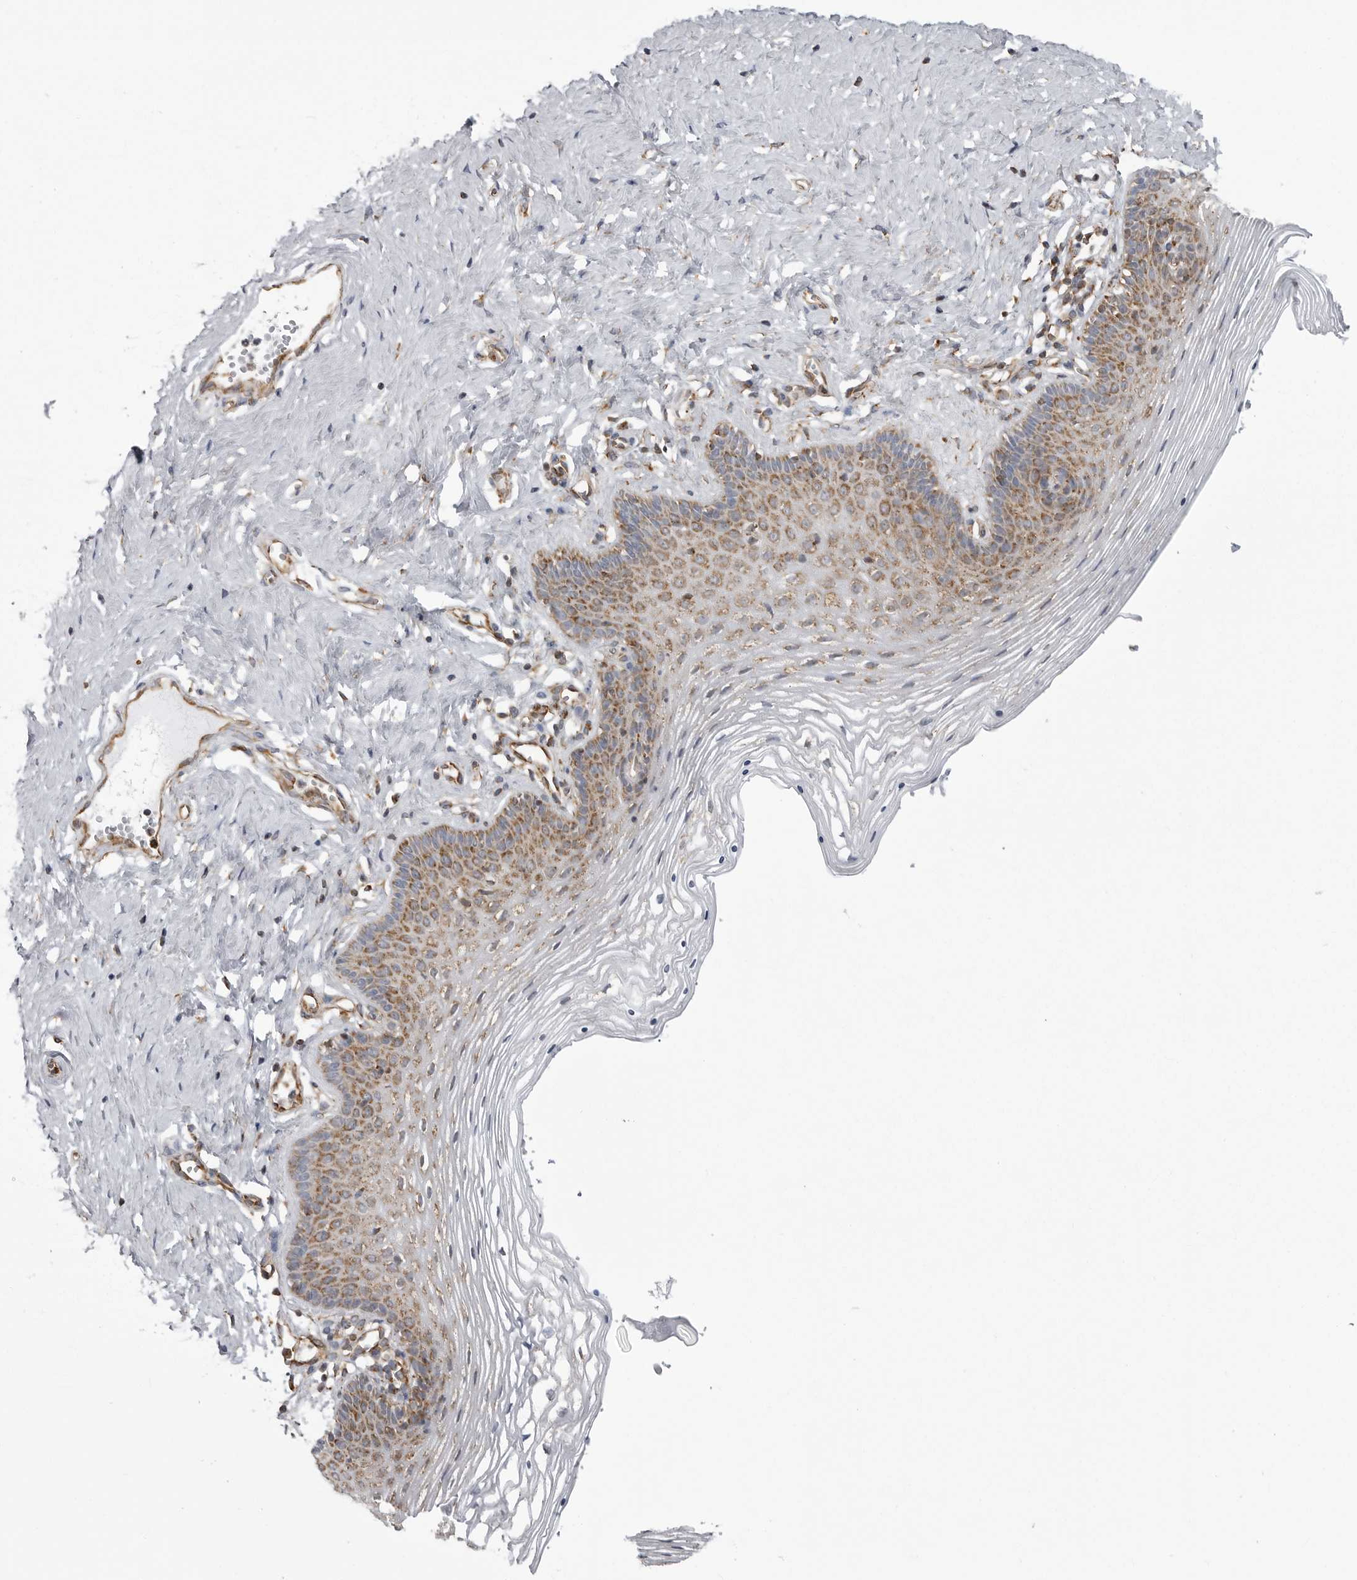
{"staining": {"intensity": "moderate", "quantity": "25%-75%", "location": "cytoplasmic/membranous"}, "tissue": "vagina", "cell_type": "Squamous epithelial cells", "image_type": "normal", "snomed": [{"axis": "morphology", "description": "Normal tissue, NOS"}, {"axis": "topography", "description": "Vagina"}], "caption": "A high-resolution photomicrograph shows immunohistochemistry (IHC) staining of benign vagina, which reveals moderate cytoplasmic/membranous expression in about 25%-75% of squamous epithelial cells.", "gene": "FH", "patient": {"sex": "female", "age": 32}}